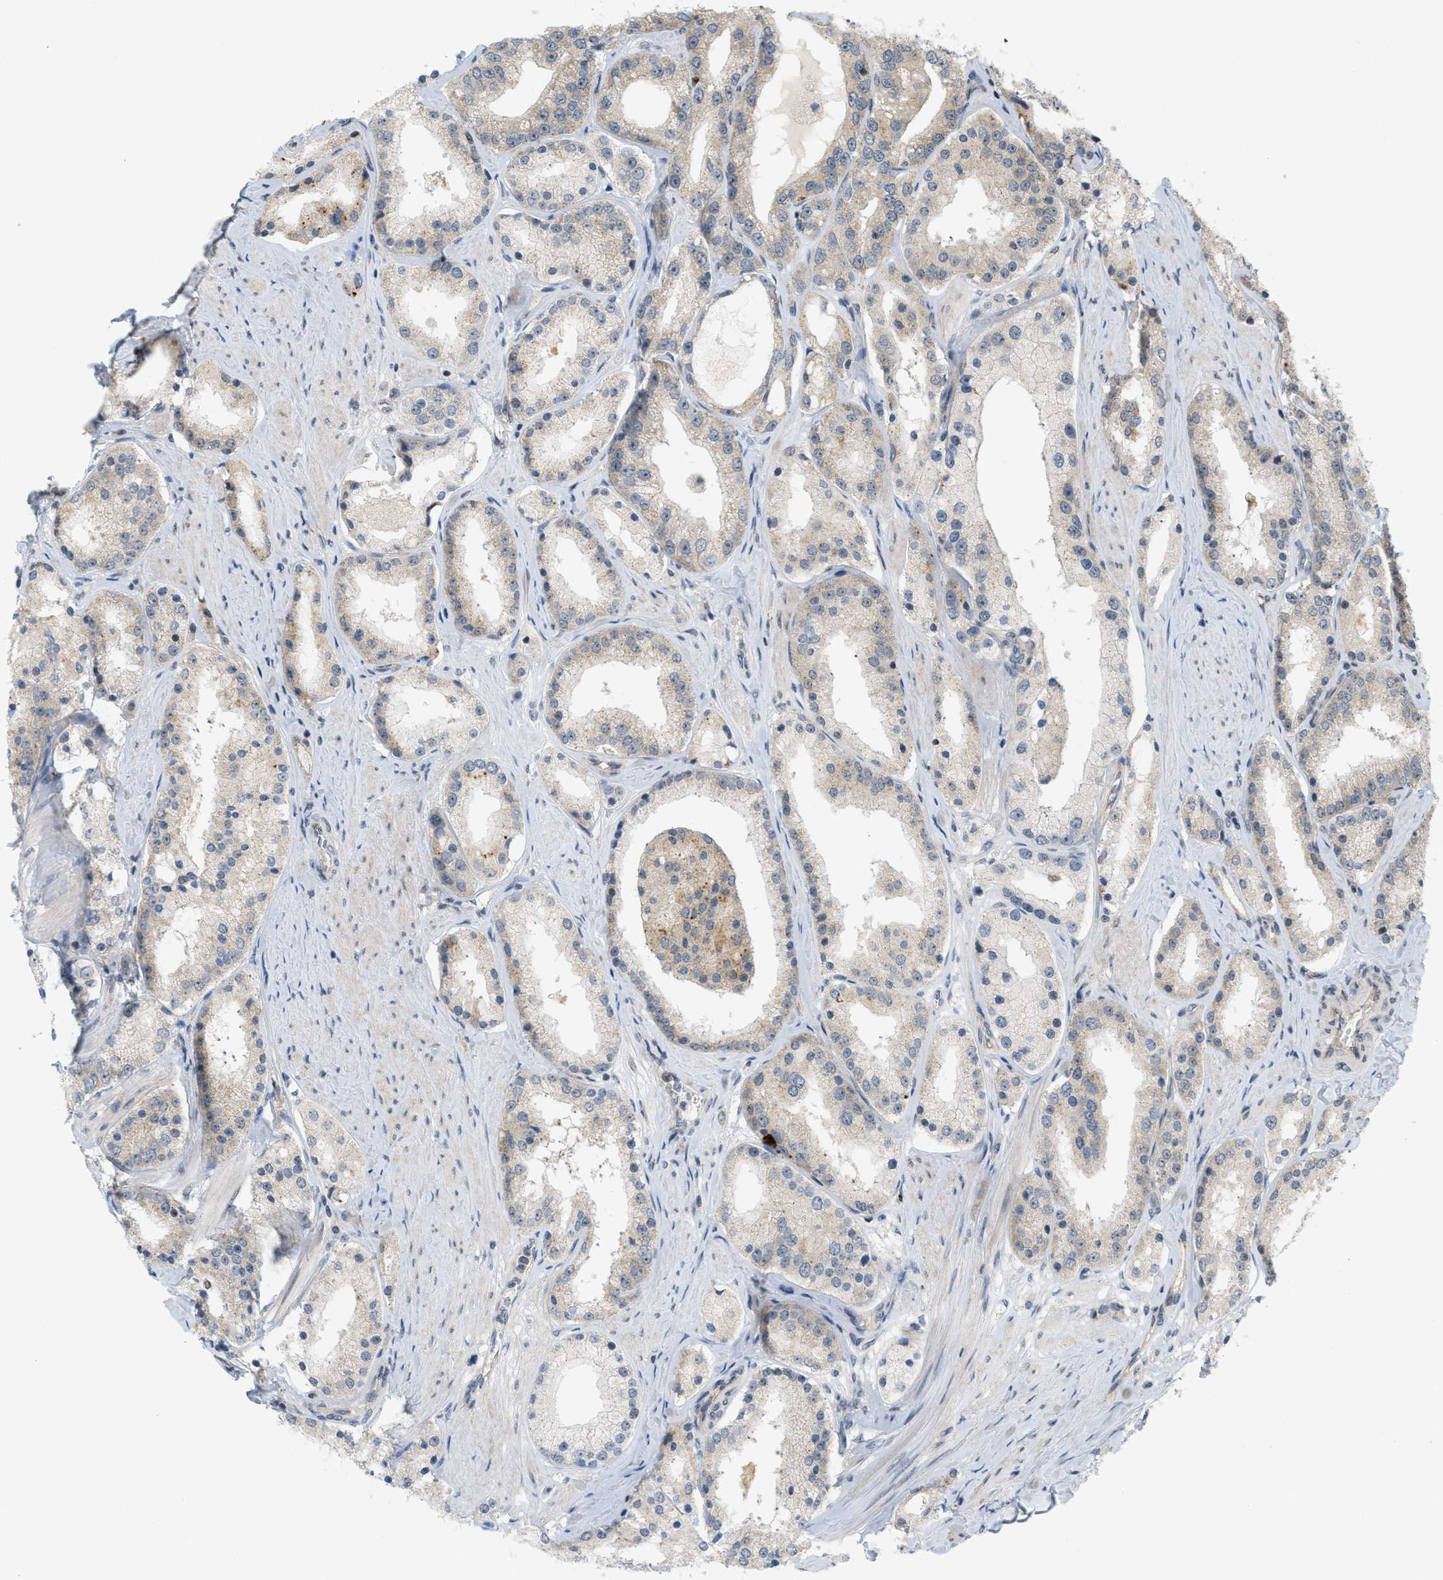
{"staining": {"intensity": "strong", "quantity": "<25%", "location": "cytoplasmic/membranous"}, "tissue": "prostate cancer", "cell_type": "Tumor cells", "image_type": "cancer", "snomed": [{"axis": "morphology", "description": "Adenocarcinoma, Low grade"}, {"axis": "topography", "description": "Prostate"}], "caption": "Immunohistochemistry (IHC) histopathology image of neoplastic tissue: human prostate adenocarcinoma (low-grade) stained using IHC shows medium levels of strong protein expression localized specifically in the cytoplasmic/membranous of tumor cells, appearing as a cytoplasmic/membranous brown color.", "gene": "PRKD1", "patient": {"sex": "male", "age": 63}}